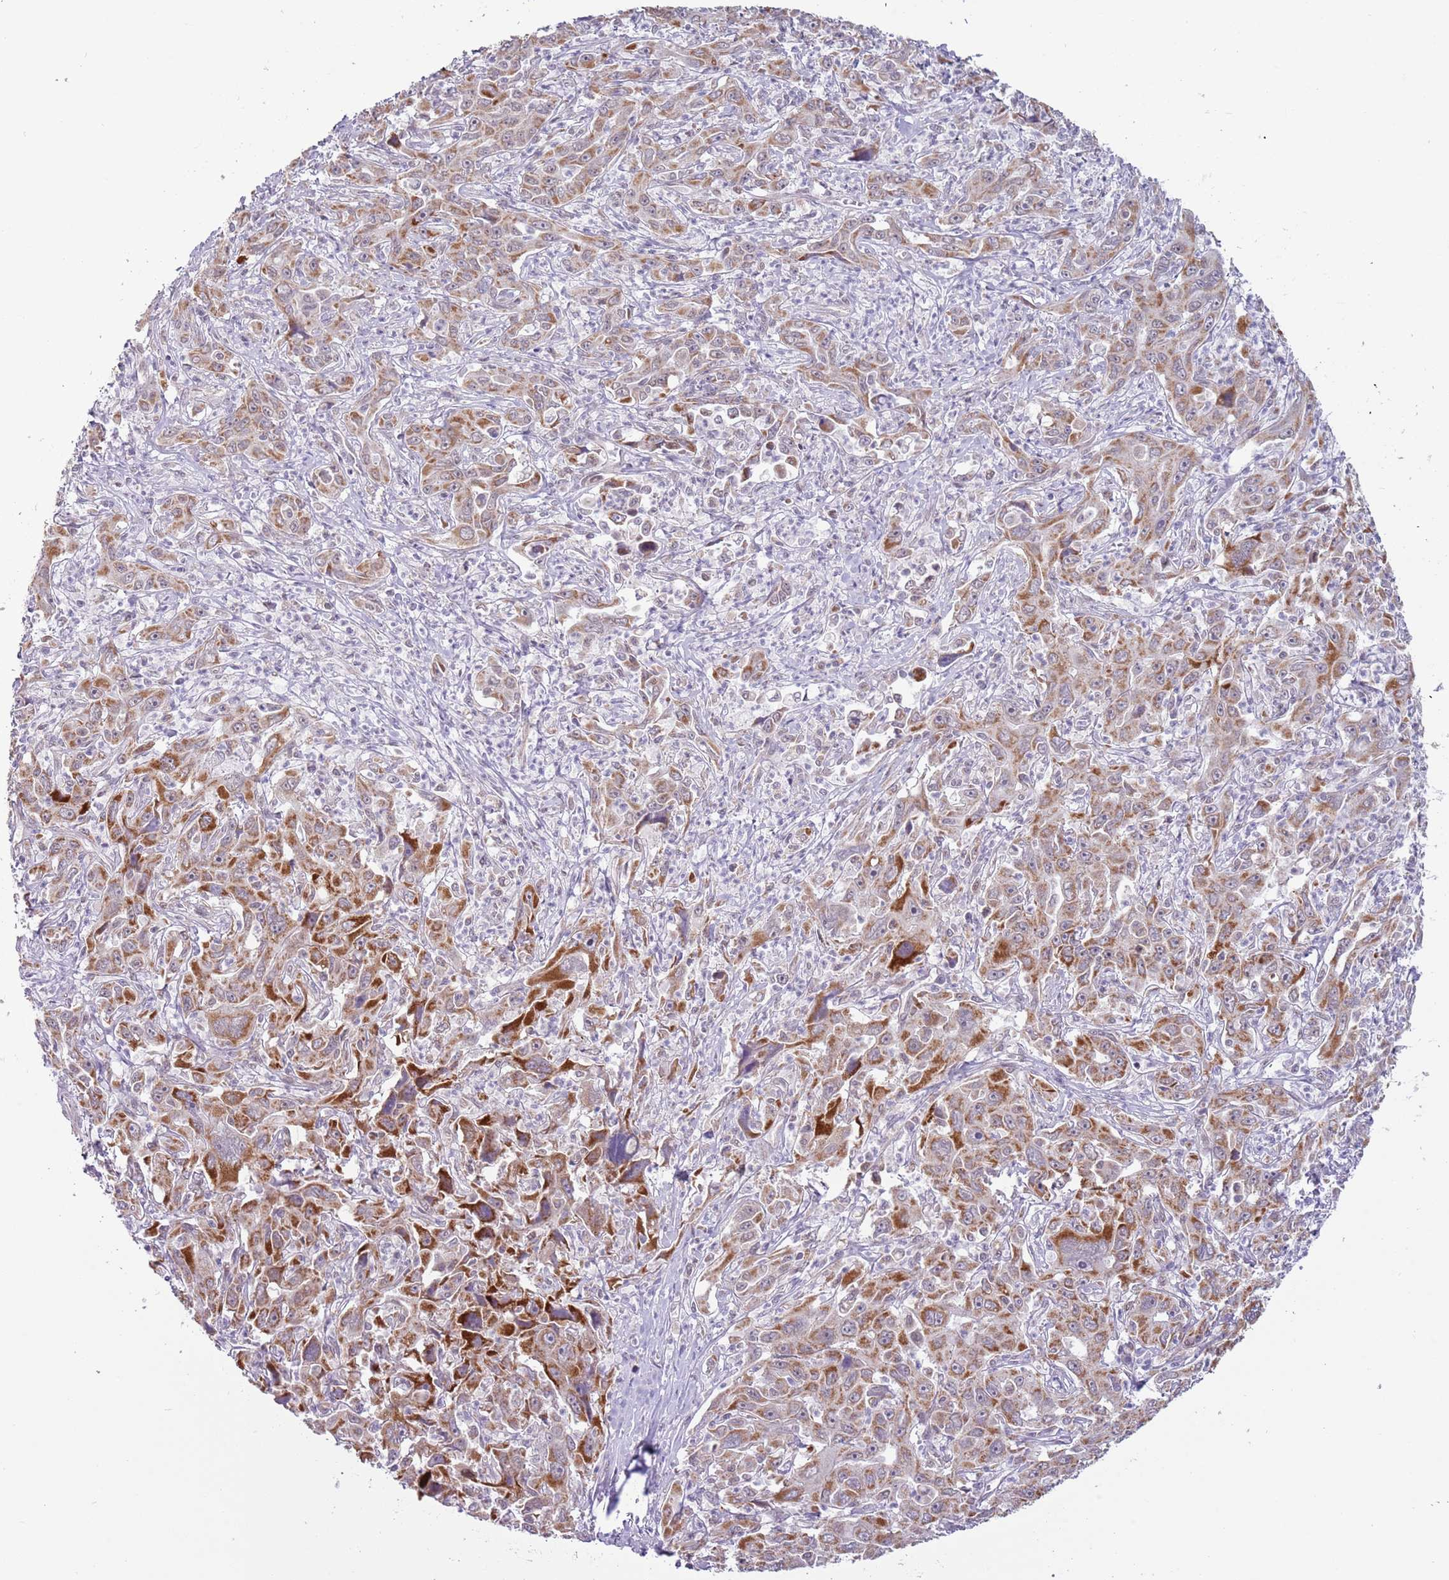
{"staining": {"intensity": "moderate", "quantity": "25%-75%", "location": "cytoplasmic/membranous"}, "tissue": "liver cancer", "cell_type": "Tumor cells", "image_type": "cancer", "snomed": [{"axis": "morphology", "description": "Carcinoma, Hepatocellular, NOS"}, {"axis": "topography", "description": "Liver"}], "caption": "Immunohistochemical staining of hepatocellular carcinoma (liver) shows medium levels of moderate cytoplasmic/membranous positivity in approximately 25%-75% of tumor cells. (Stains: DAB in brown, nuclei in blue, Microscopy: brightfield microscopy at high magnification).", "gene": "MLLT11", "patient": {"sex": "male", "age": 63}}